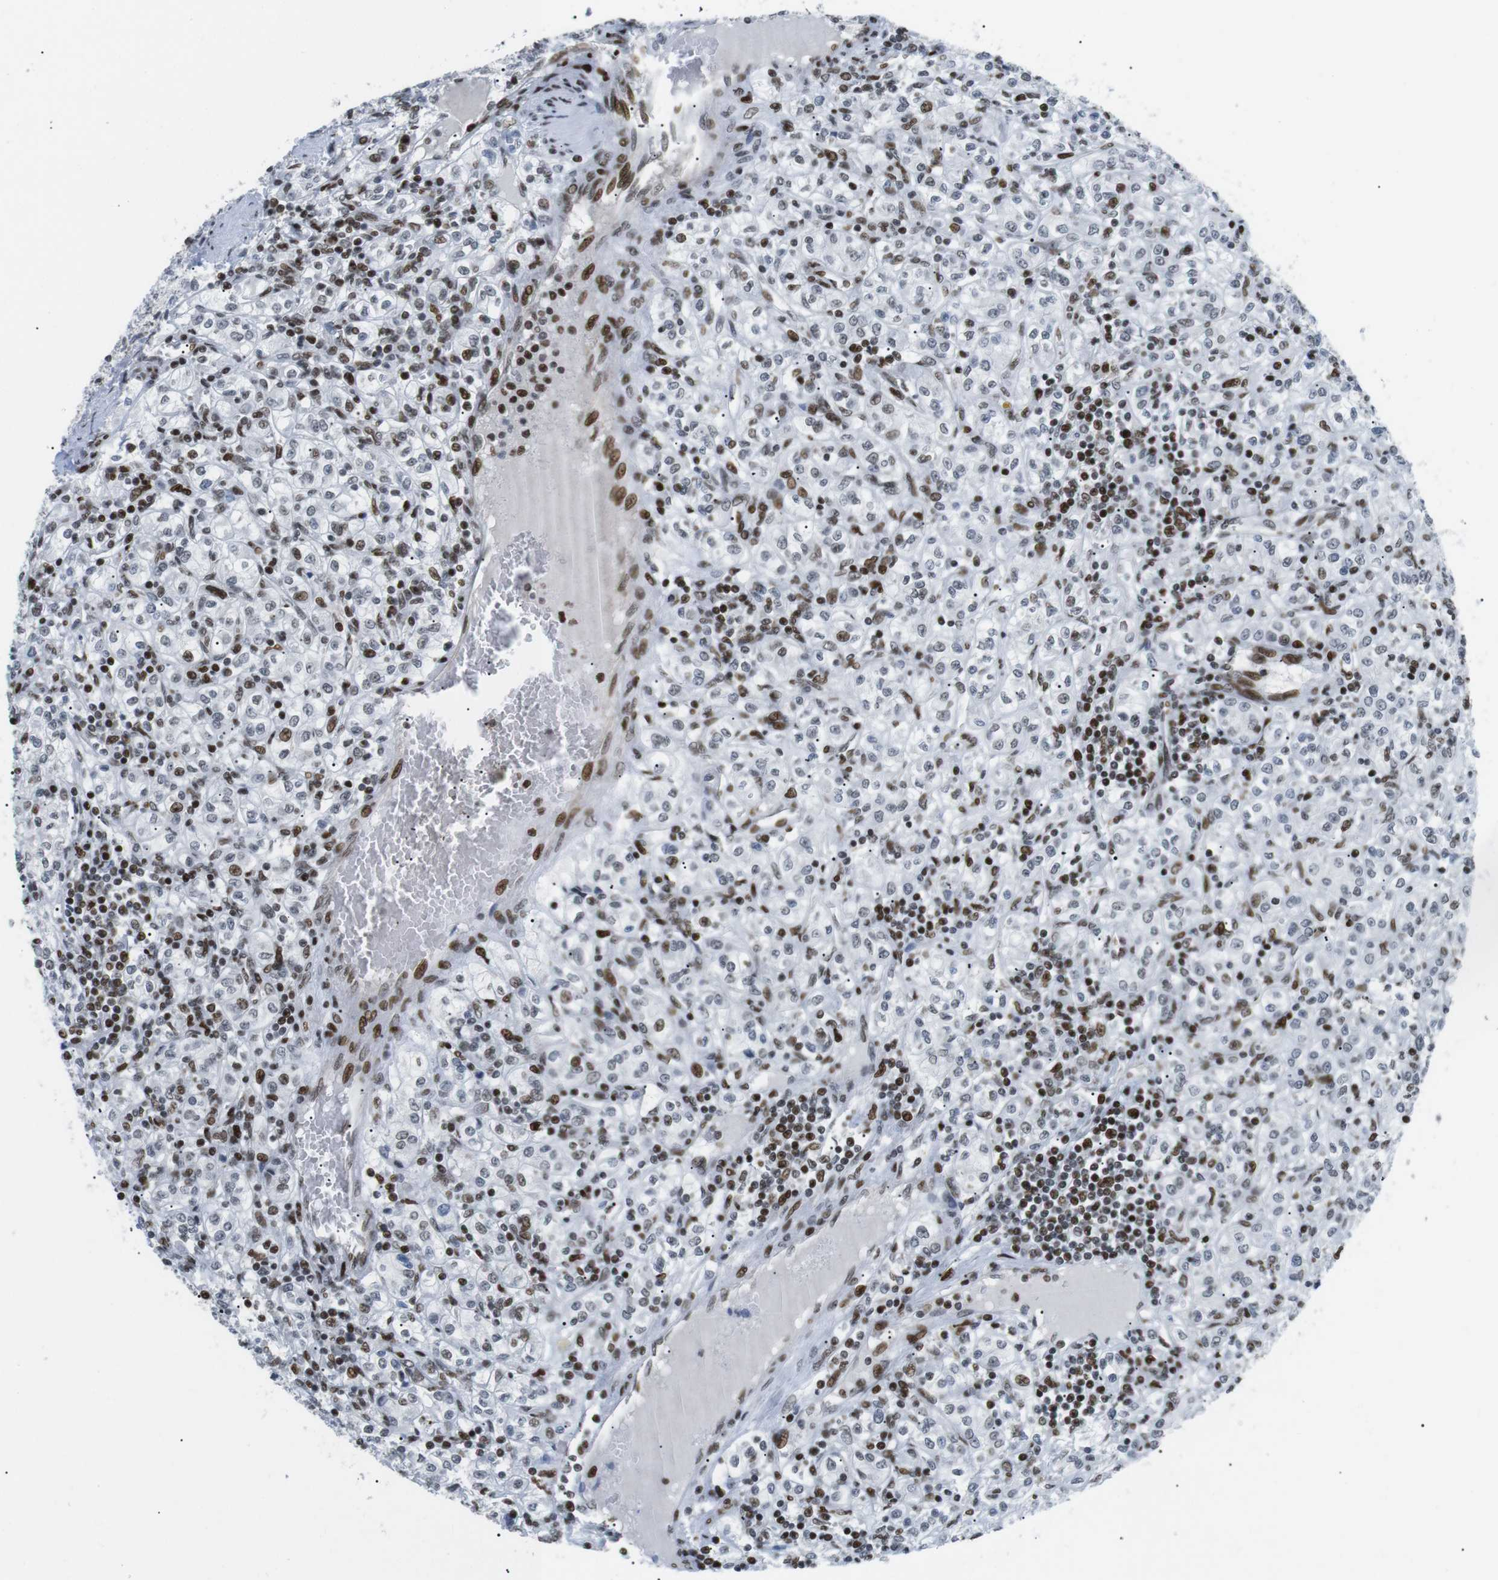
{"staining": {"intensity": "moderate", "quantity": "<25%", "location": "nuclear"}, "tissue": "renal cancer", "cell_type": "Tumor cells", "image_type": "cancer", "snomed": [{"axis": "morphology", "description": "Adenocarcinoma, NOS"}, {"axis": "topography", "description": "Kidney"}], "caption": "Protein staining of renal cancer tissue exhibits moderate nuclear positivity in about <25% of tumor cells. (DAB (3,3'-diaminobenzidine) IHC, brown staining for protein, blue staining for nuclei).", "gene": "ARID1A", "patient": {"sex": "male", "age": 77}}